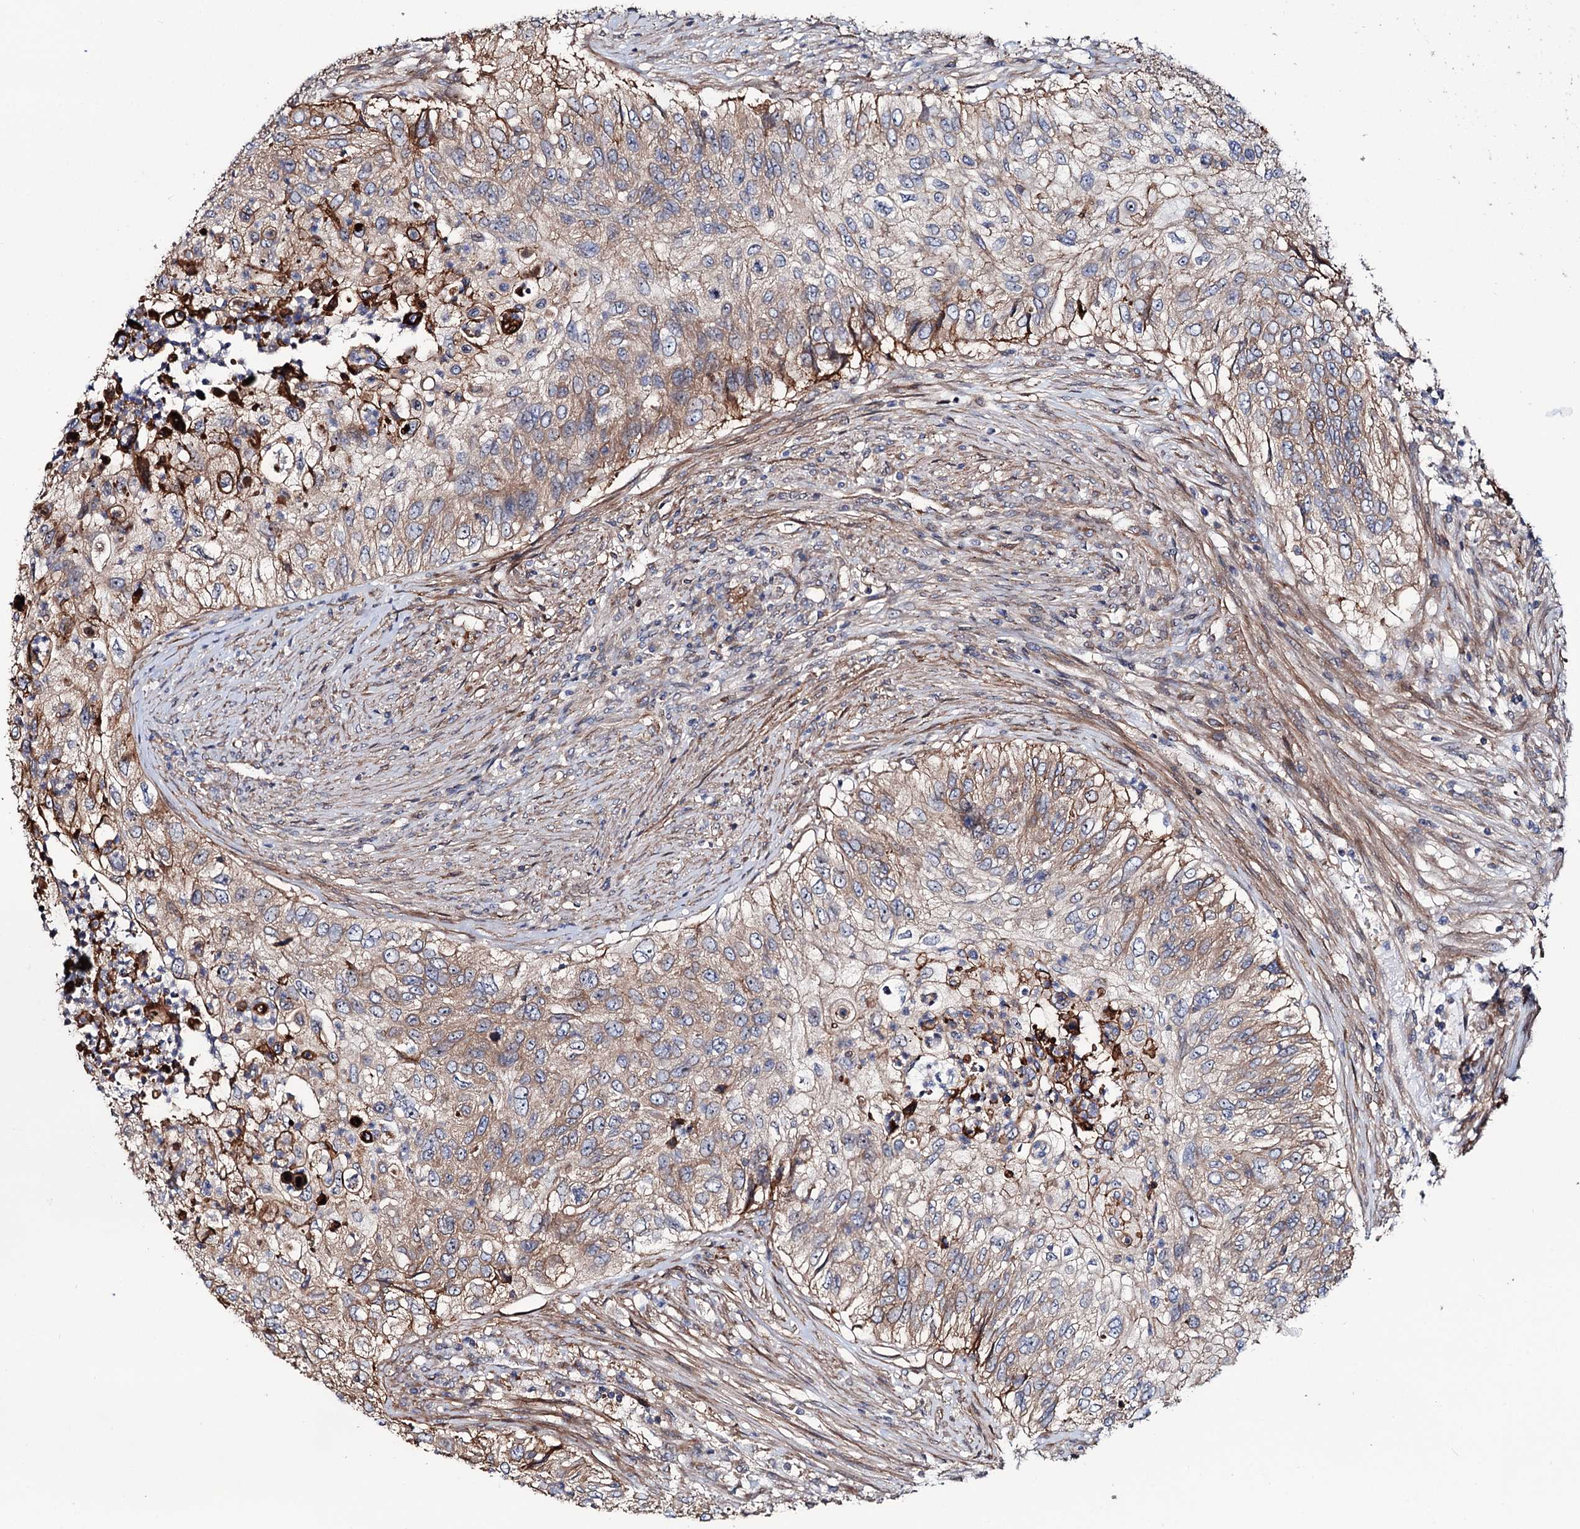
{"staining": {"intensity": "moderate", "quantity": ">75%", "location": "cytoplasmic/membranous"}, "tissue": "urothelial cancer", "cell_type": "Tumor cells", "image_type": "cancer", "snomed": [{"axis": "morphology", "description": "Urothelial carcinoma, High grade"}, {"axis": "topography", "description": "Urinary bladder"}], "caption": "DAB immunohistochemical staining of high-grade urothelial carcinoma exhibits moderate cytoplasmic/membranous protein expression in about >75% of tumor cells. (IHC, brightfield microscopy, high magnification).", "gene": "PTDSS2", "patient": {"sex": "female", "age": 60}}